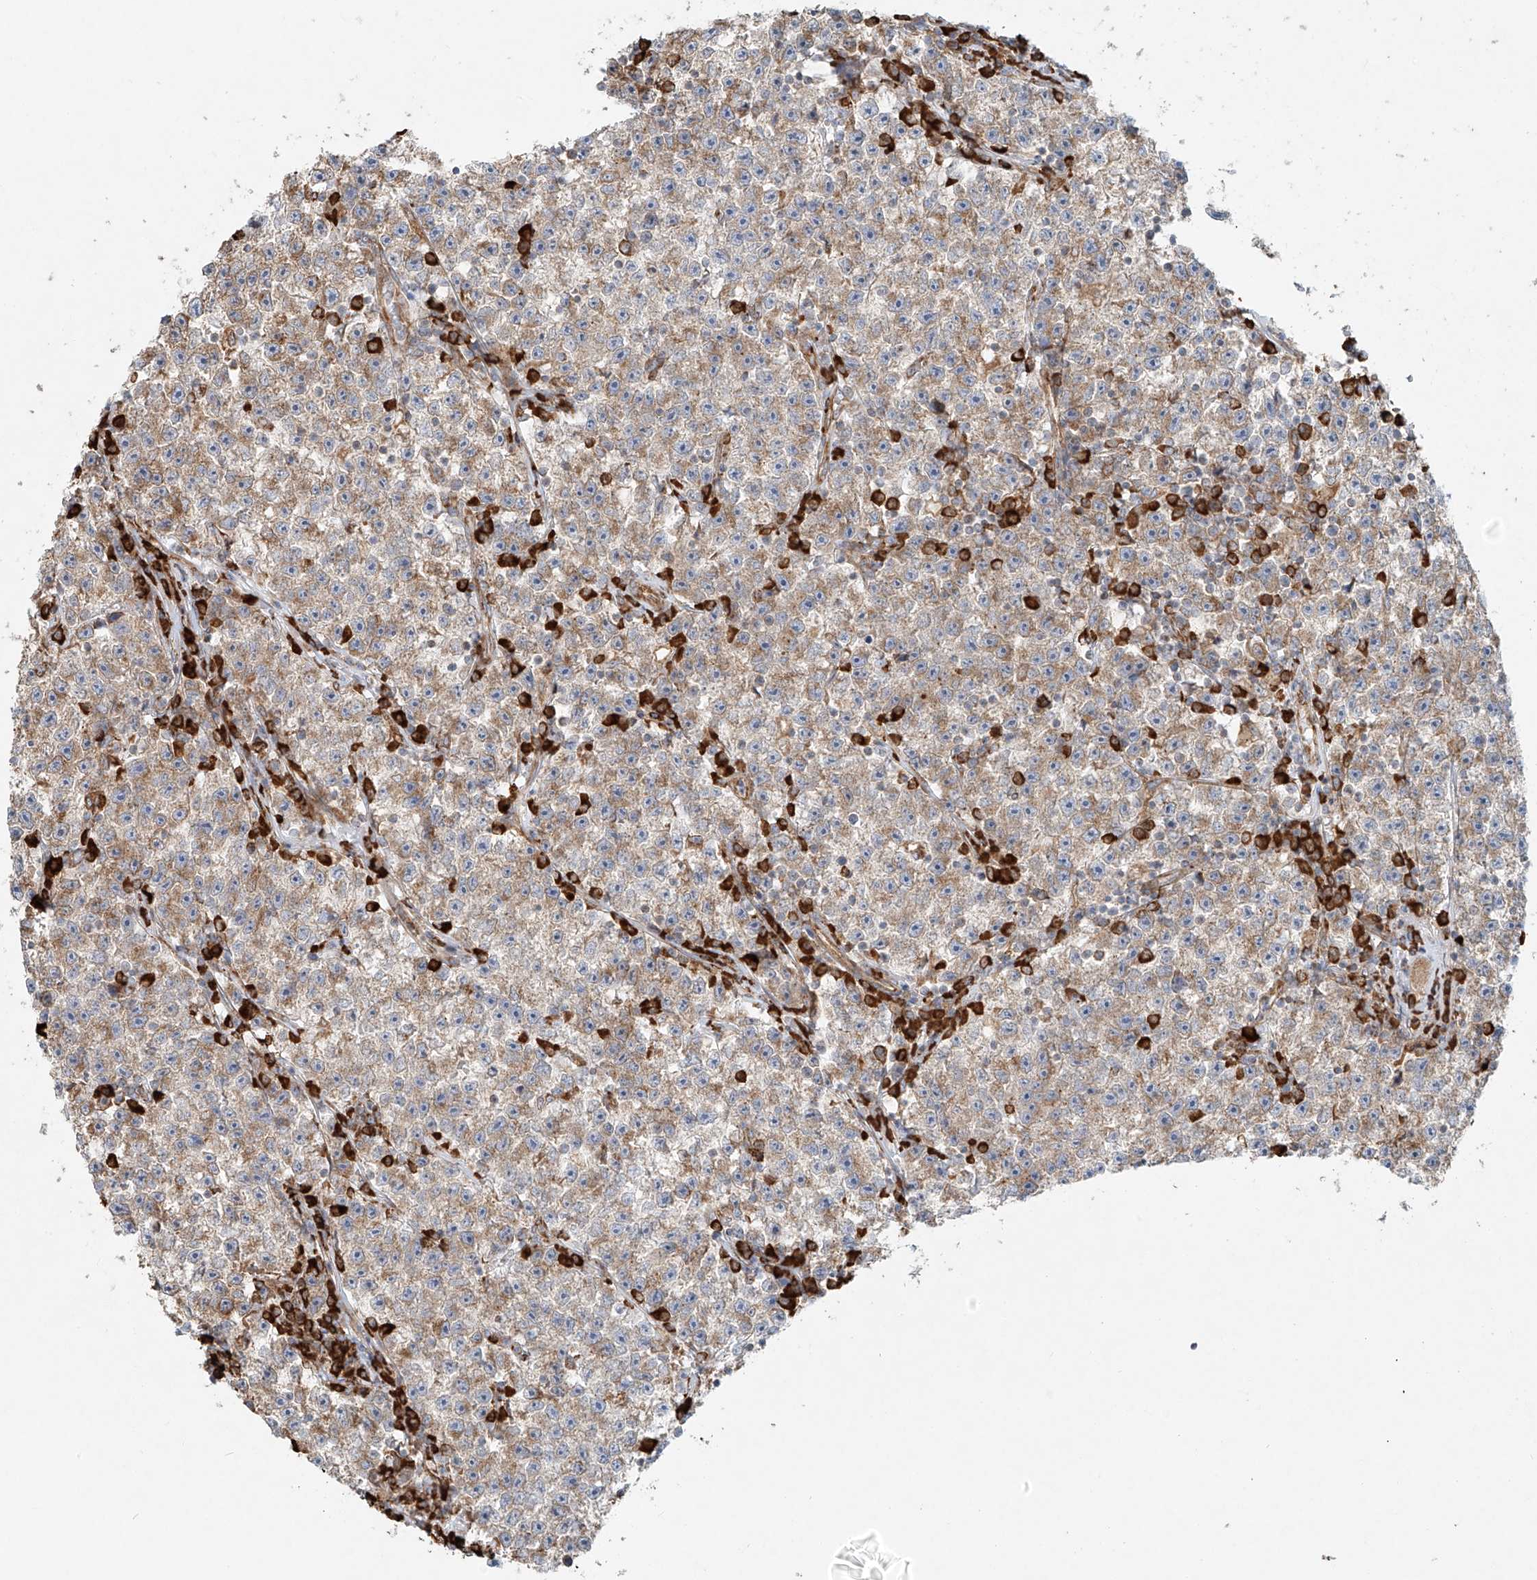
{"staining": {"intensity": "weak", "quantity": ">75%", "location": "cytoplasmic/membranous"}, "tissue": "testis cancer", "cell_type": "Tumor cells", "image_type": "cancer", "snomed": [{"axis": "morphology", "description": "Seminoma, NOS"}, {"axis": "topography", "description": "Testis"}], "caption": "Approximately >75% of tumor cells in human testis cancer demonstrate weak cytoplasmic/membranous protein positivity as visualized by brown immunohistochemical staining.", "gene": "EIPR1", "patient": {"sex": "male", "age": 22}}